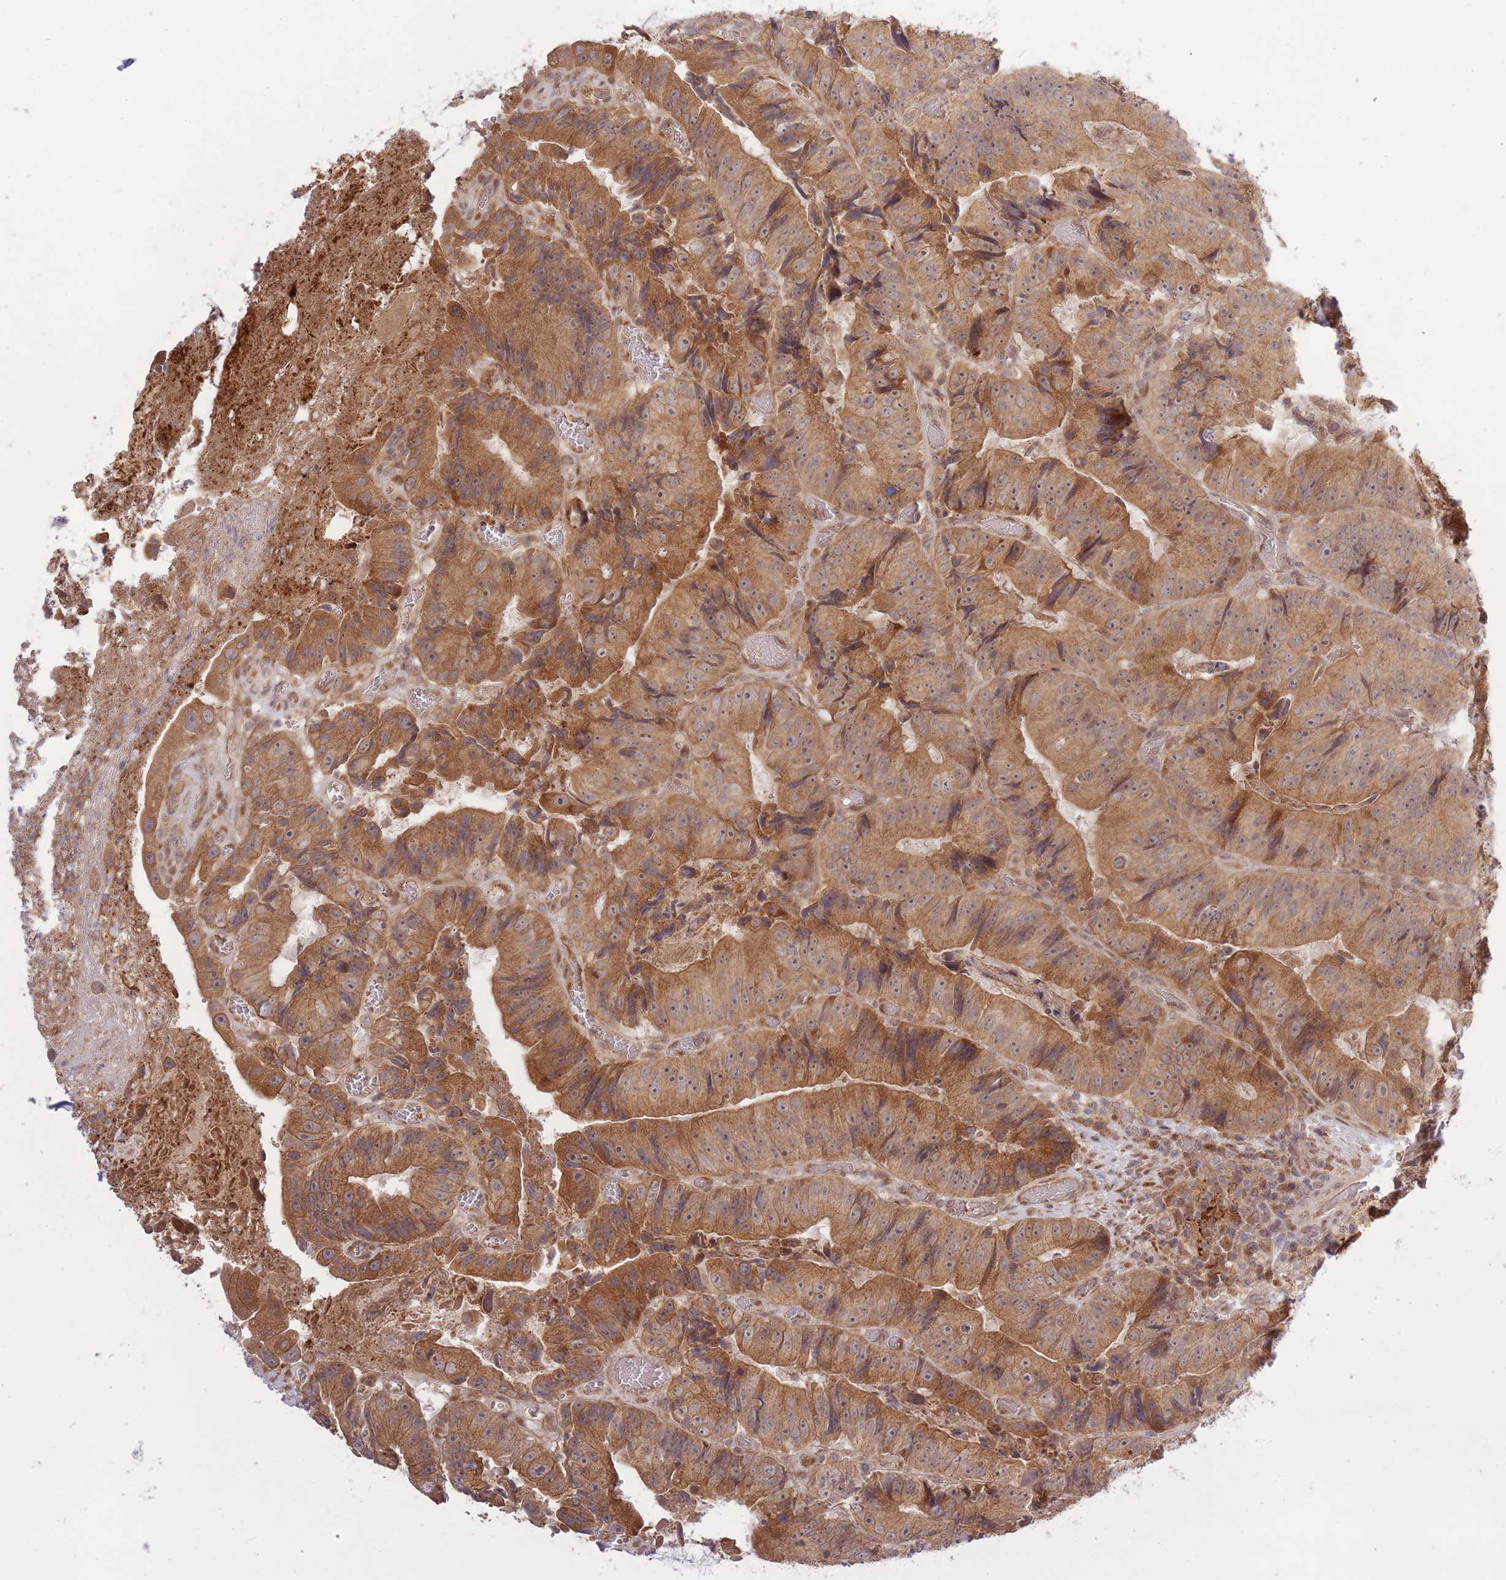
{"staining": {"intensity": "moderate", "quantity": ">75%", "location": "cytoplasmic/membranous"}, "tissue": "colorectal cancer", "cell_type": "Tumor cells", "image_type": "cancer", "snomed": [{"axis": "morphology", "description": "Adenocarcinoma, NOS"}, {"axis": "topography", "description": "Colon"}], "caption": "About >75% of tumor cells in human adenocarcinoma (colorectal) exhibit moderate cytoplasmic/membranous protein staining as visualized by brown immunohistochemical staining.", "gene": "ZNF391", "patient": {"sex": "female", "age": 86}}